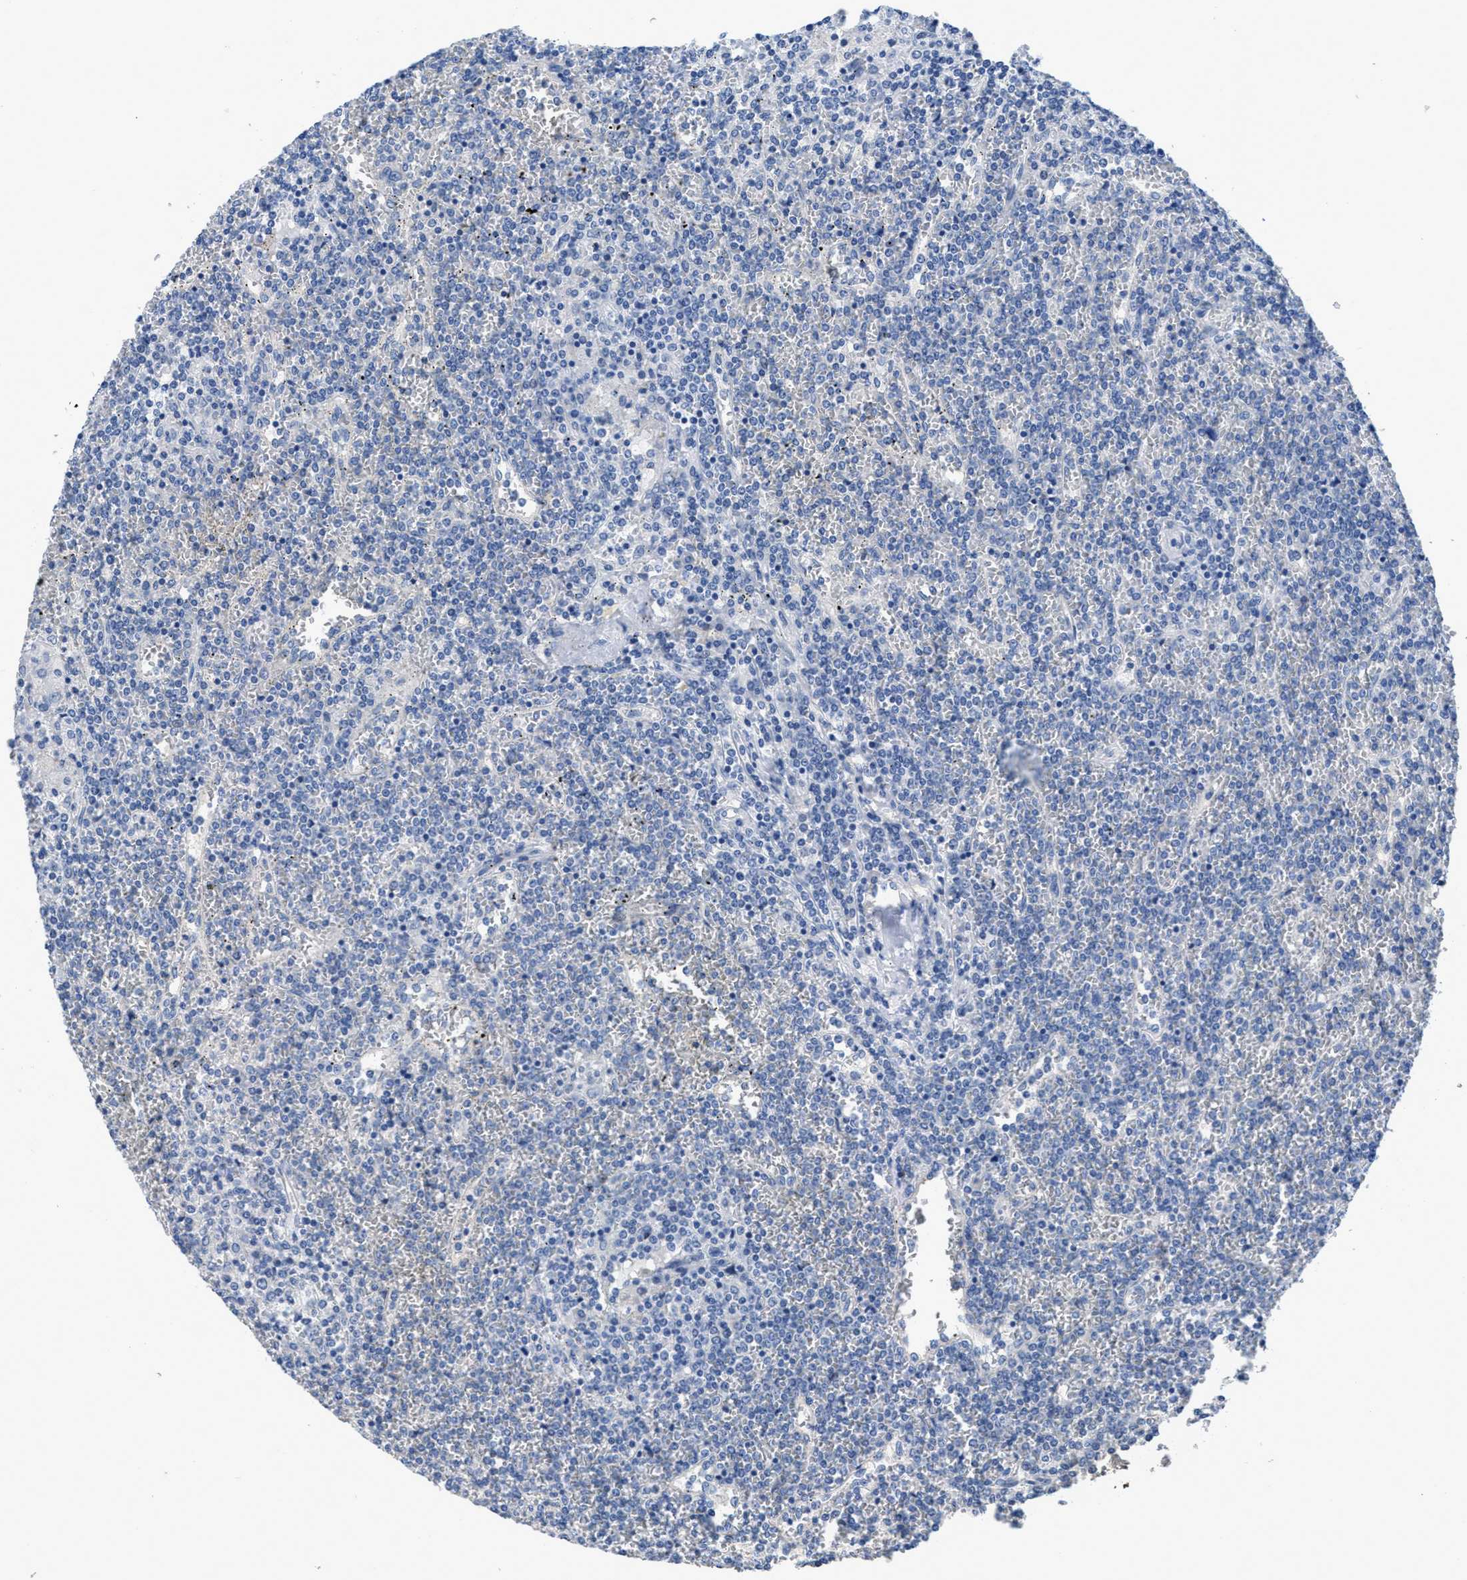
{"staining": {"intensity": "negative", "quantity": "none", "location": "none"}, "tissue": "lymphoma", "cell_type": "Tumor cells", "image_type": "cancer", "snomed": [{"axis": "morphology", "description": "Malignant lymphoma, non-Hodgkin's type, Low grade"}, {"axis": "topography", "description": "Spleen"}], "caption": "Protein analysis of lymphoma exhibits no significant staining in tumor cells.", "gene": "CA9", "patient": {"sex": "female", "age": 19}}